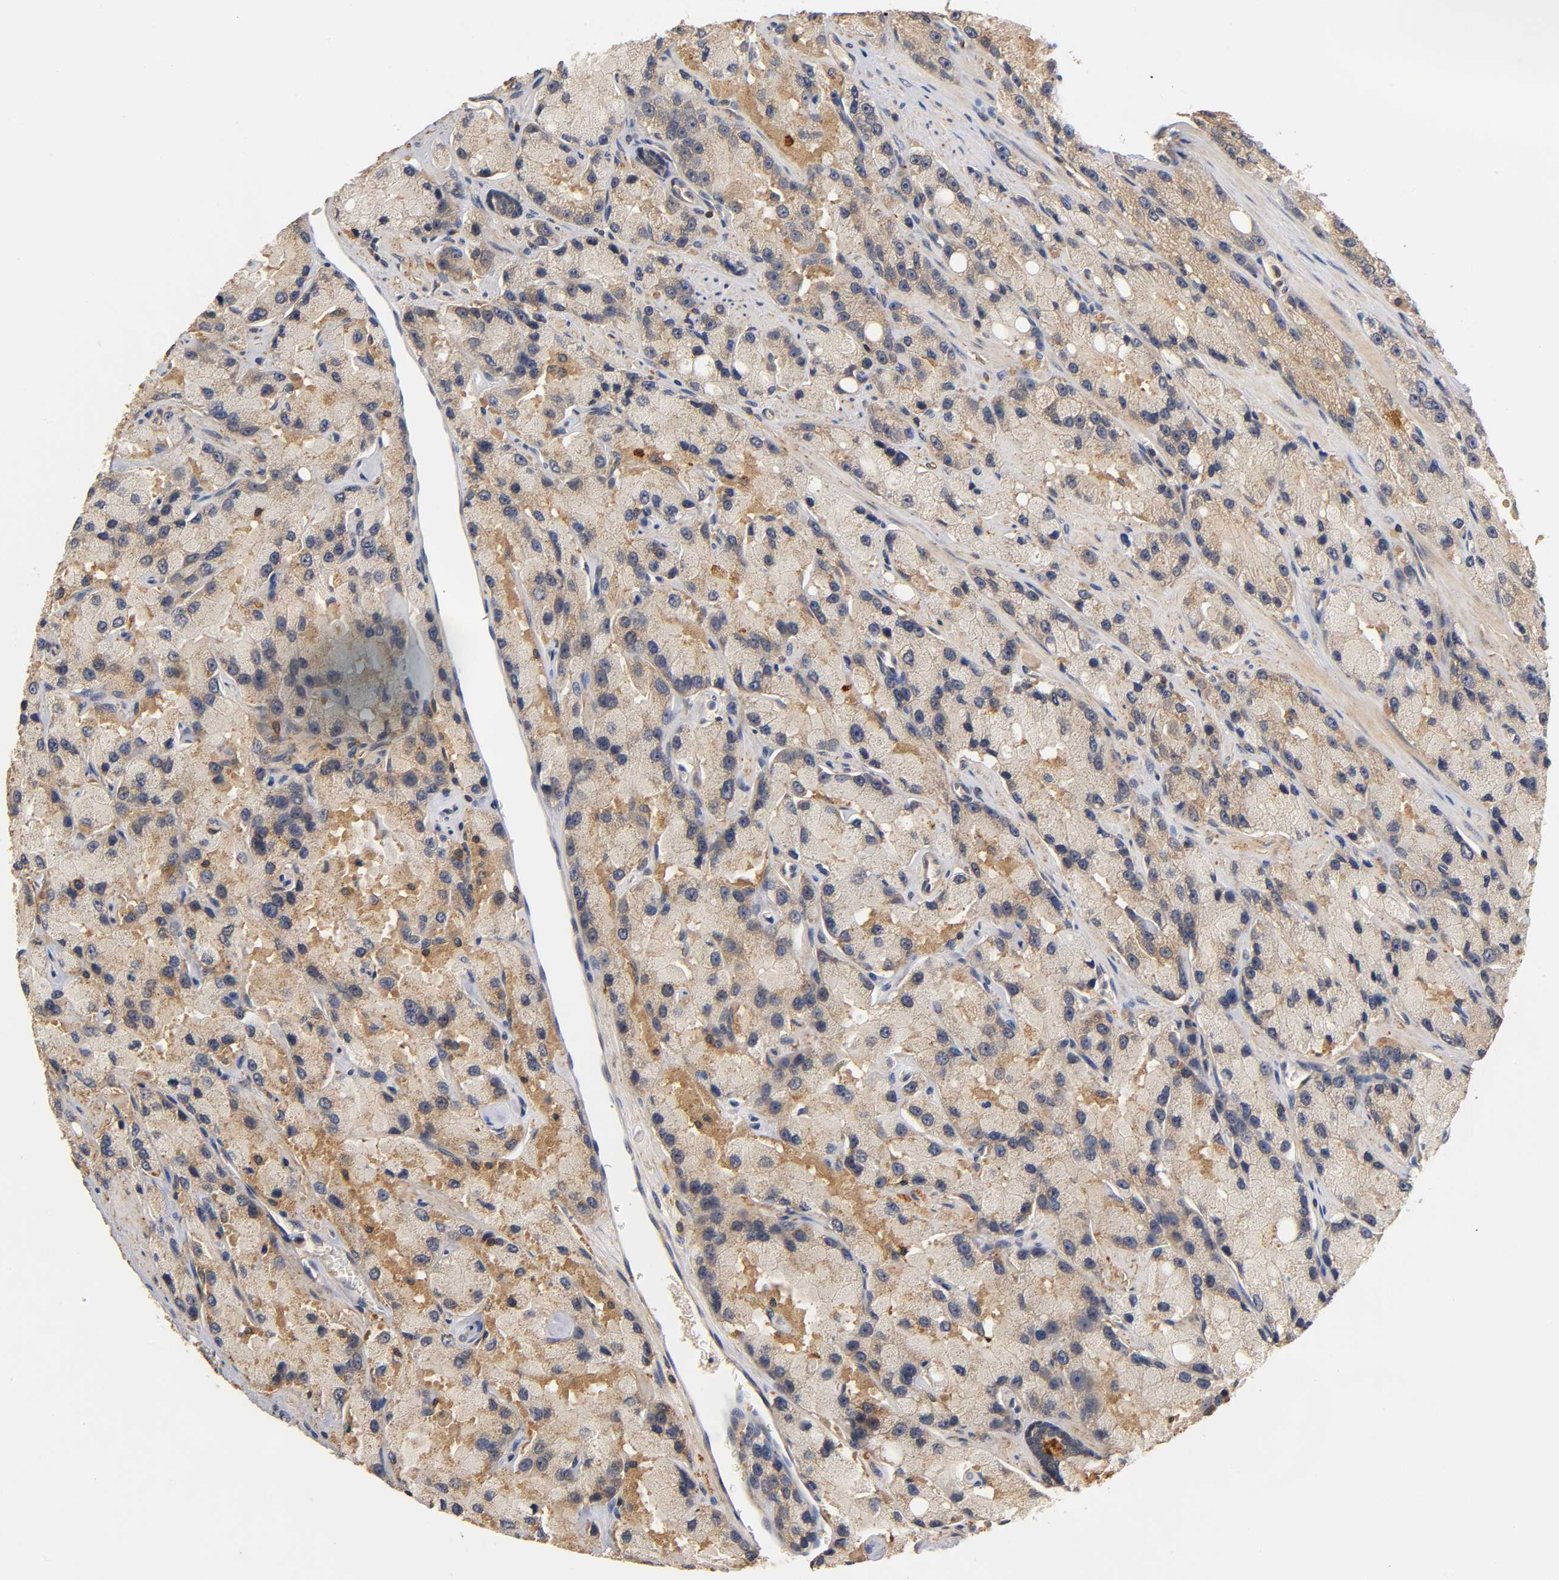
{"staining": {"intensity": "weak", "quantity": ">75%", "location": "cytoplasmic/membranous"}, "tissue": "prostate cancer", "cell_type": "Tumor cells", "image_type": "cancer", "snomed": [{"axis": "morphology", "description": "Adenocarcinoma, High grade"}, {"axis": "topography", "description": "Prostate"}], "caption": "A histopathology image of prostate cancer stained for a protein demonstrates weak cytoplasmic/membranous brown staining in tumor cells.", "gene": "SCAP", "patient": {"sex": "male", "age": 58}}